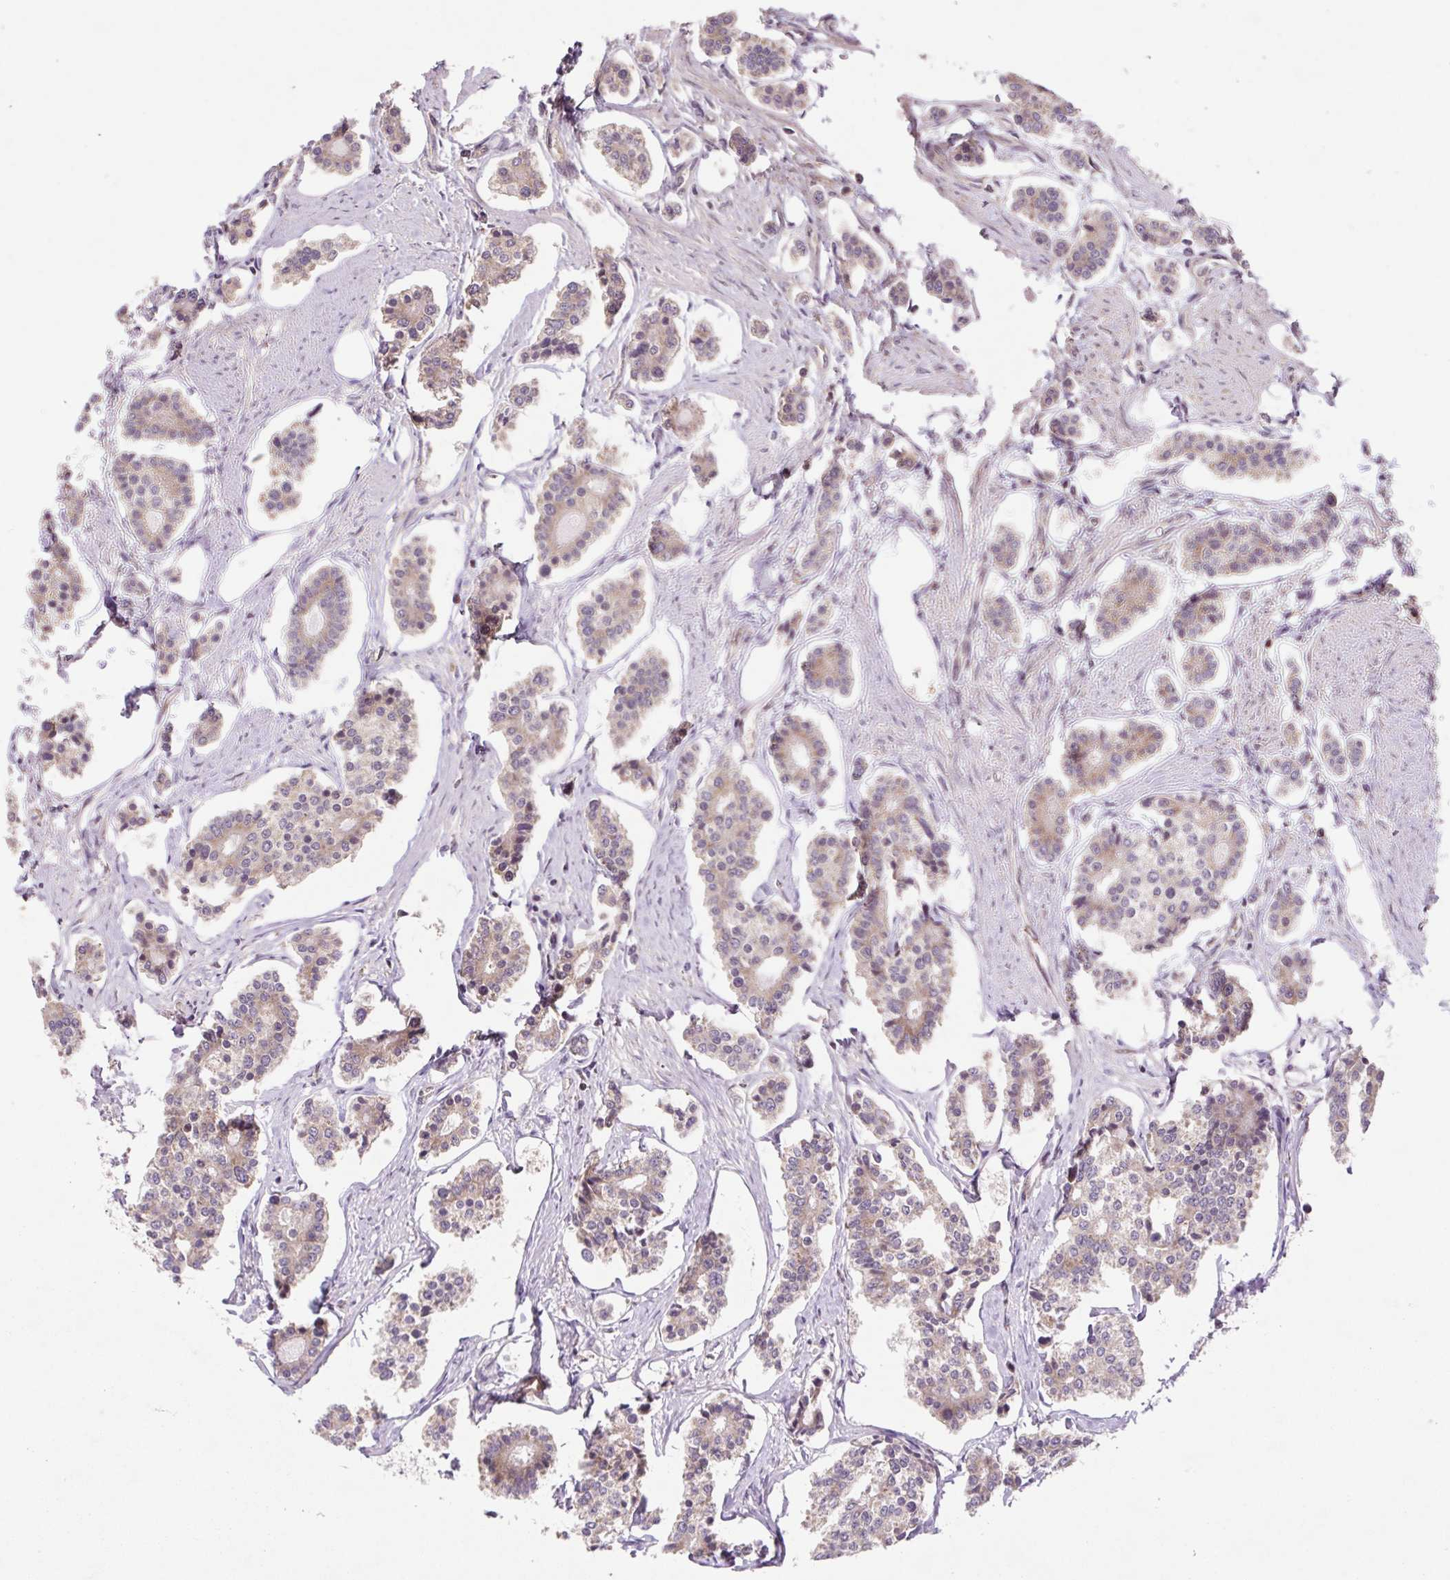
{"staining": {"intensity": "moderate", "quantity": ">75%", "location": "cytoplasmic/membranous"}, "tissue": "carcinoid", "cell_type": "Tumor cells", "image_type": "cancer", "snomed": [{"axis": "morphology", "description": "Carcinoid, malignant, NOS"}, {"axis": "topography", "description": "Small intestine"}], "caption": "This is a photomicrograph of IHC staining of carcinoid, which shows moderate staining in the cytoplasmic/membranous of tumor cells.", "gene": "HFE", "patient": {"sex": "female", "age": 65}}